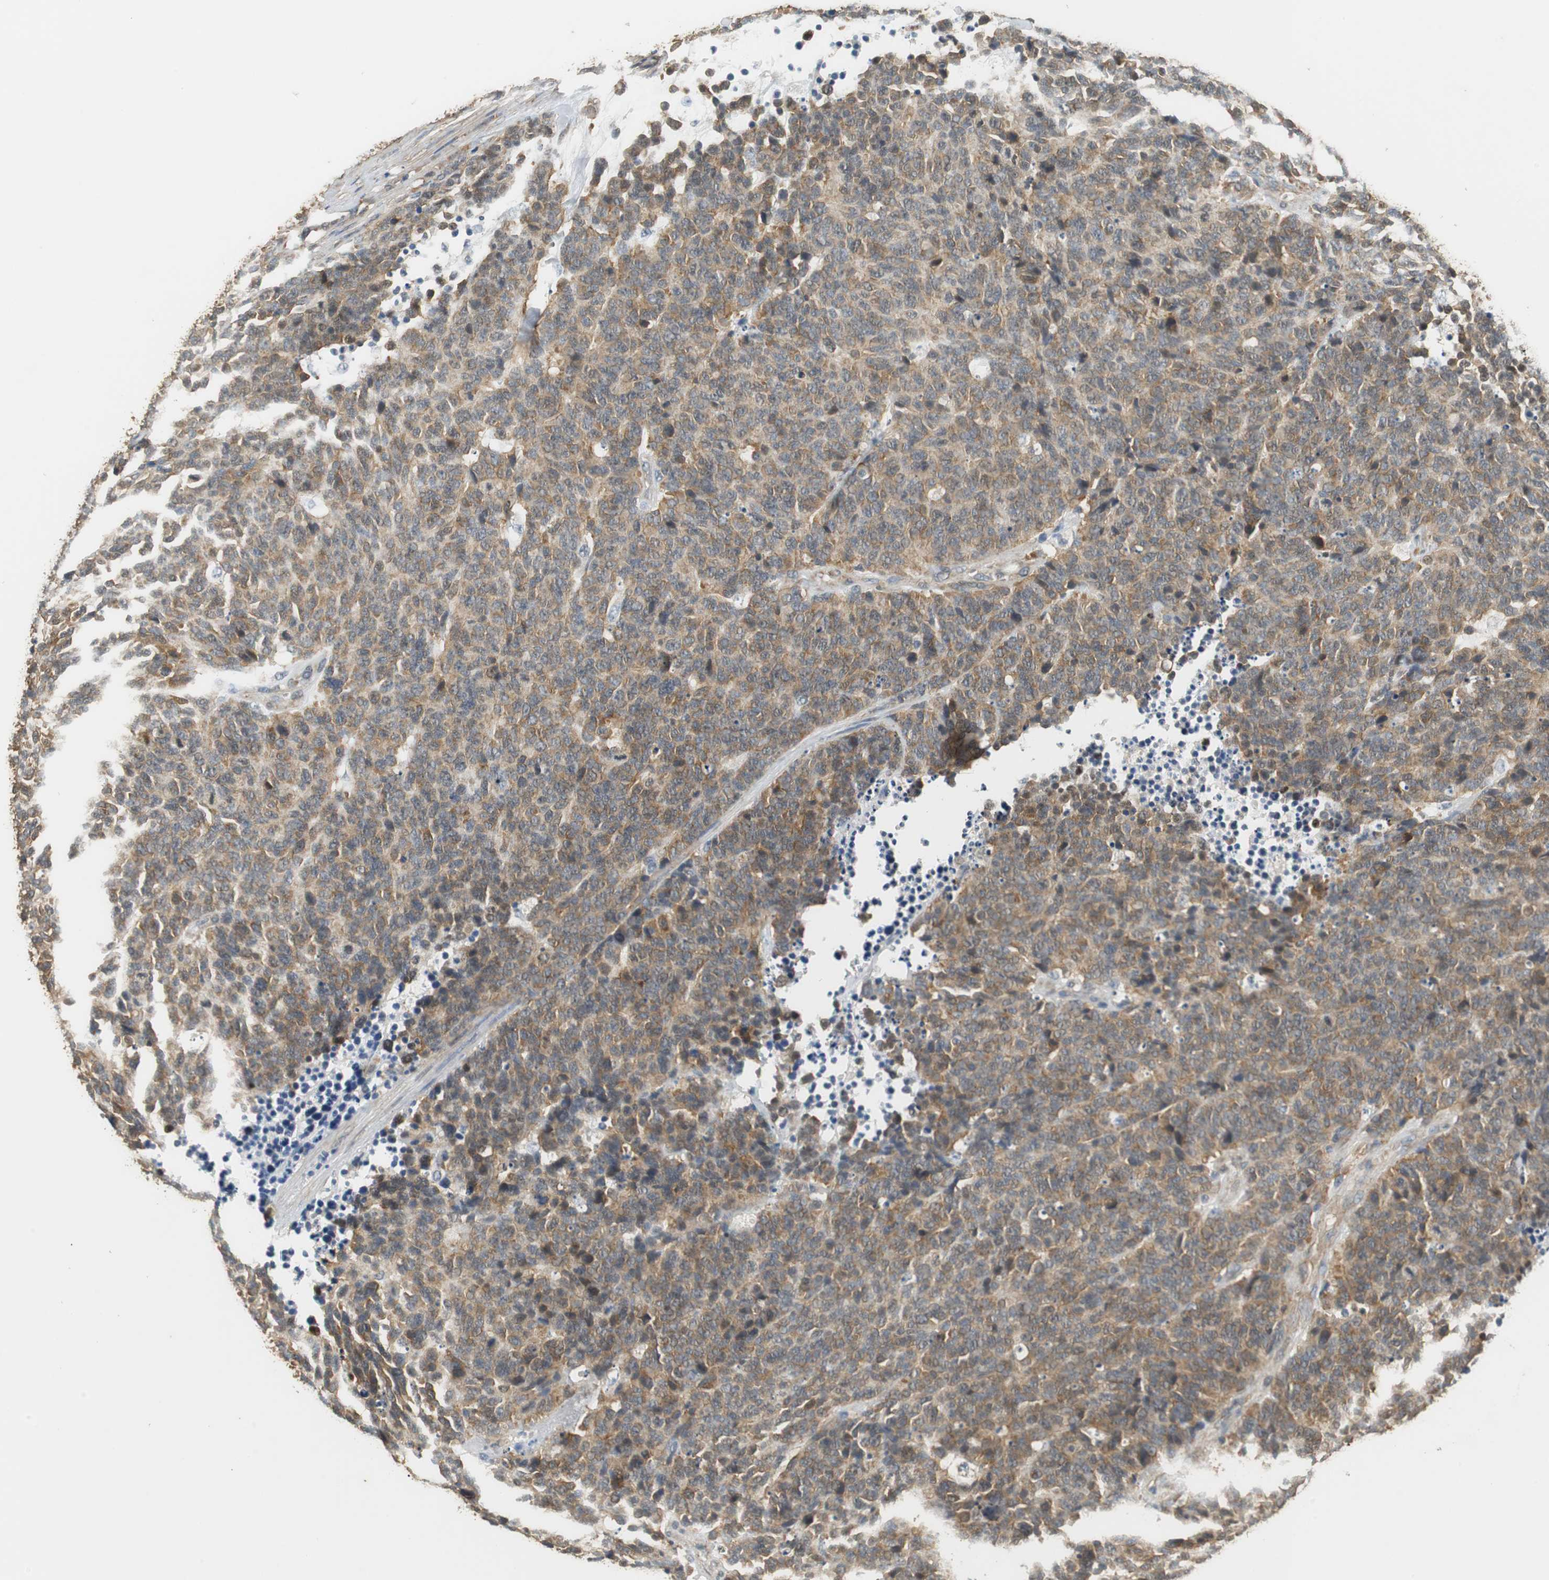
{"staining": {"intensity": "moderate", "quantity": ">75%", "location": "cytoplasmic/membranous"}, "tissue": "lung cancer", "cell_type": "Tumor cells", "image_type": "cancer", "snomed": [{"axis": "morphology", "description": "Neoplasm, malignant, NOS"}, {"axis": "topography", "description": "Lung"}], "caption": "Immunohistochemistry image of human lung neoplasm (malignant) stained for a protein (brown), which displays medium levels of moderate cytoplasmic/membranous expression in about >75% of tumor cells.", "gene": "UBQLN2", "patient": {"sex": "female", "age": 58}}